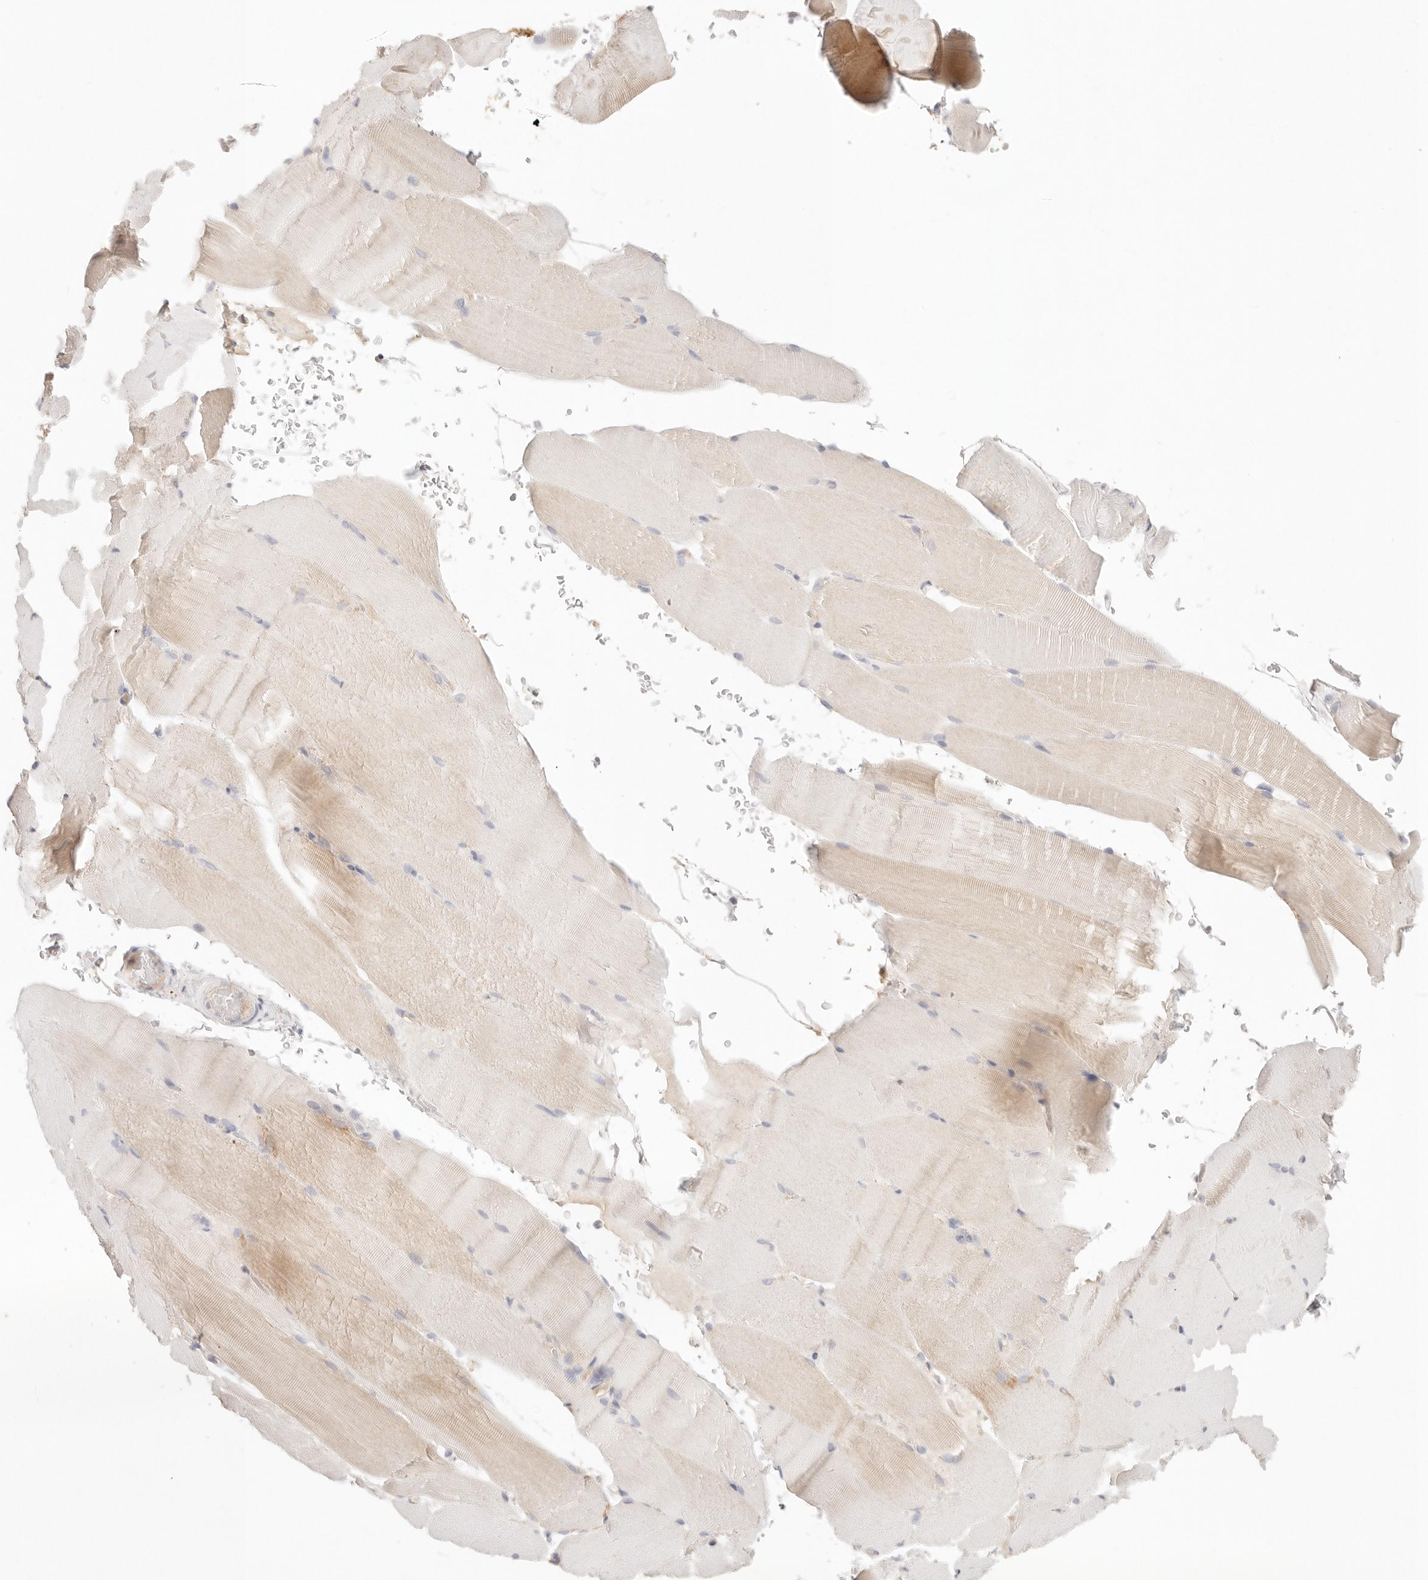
{"staining": {"intensity": "weak", "quantity": "<25%", "location": "cytoplasmic/membranous"}, "tissue": "skeletal muscle", "cell_type": "Myocytes", "image_type": "normal", "snomed": [{"axis": "morphology", "description": "Normal tissue, NOS"}, {"axis": "topography", "description": "Skeletal muscle"}, {"axis": "topography", "description": "Parathyroid gland"}], "caption": "This is an immunohistochemistry (IHC) image of benign human skeletal muscle. There is no staining in myocytes.", "gene": "SPHK1", "patient": {"sex": "female", "age": 37}}